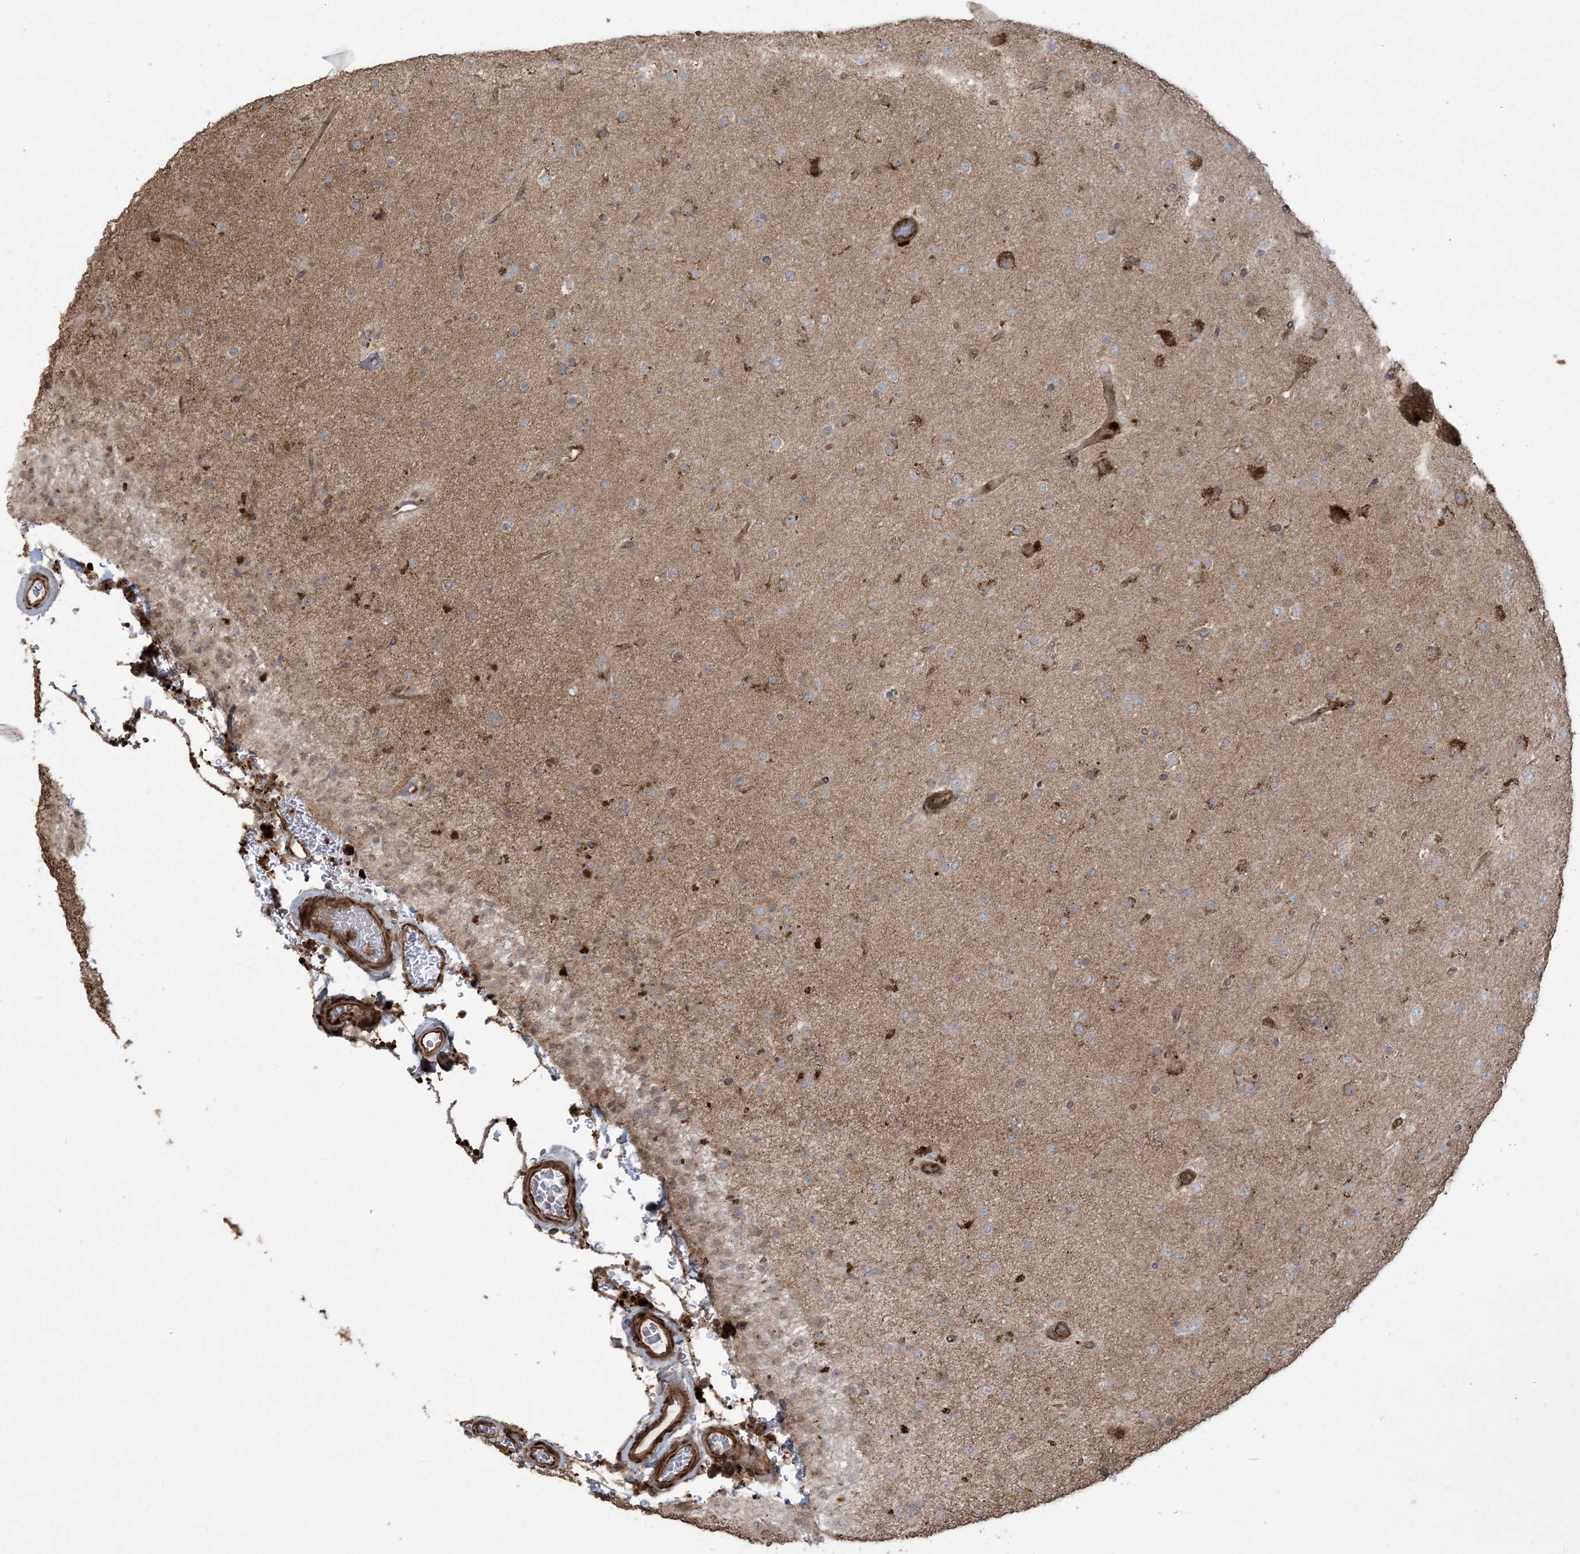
{"staining": {"intensity": "moderate", "quantity": "25%-75%", "location": "cytoplasmic/membranous"}, "tissue": "glioma", "cell_type": "Tumor cells", "image_type": "cancer", "snomed": [{"axis": "morphology", "description": "Glioma, malignant, Low grade"}, {"axis": "topography", "description": "Brain"}], "caption": "Malignant glioma (low-grade) tissue exhibits moderate cytoplasmic/membranous staining in approximately 25%-75% of tumor cells", "gene": "KLHL18", "patient": {"sex": "male", "age": 65}}